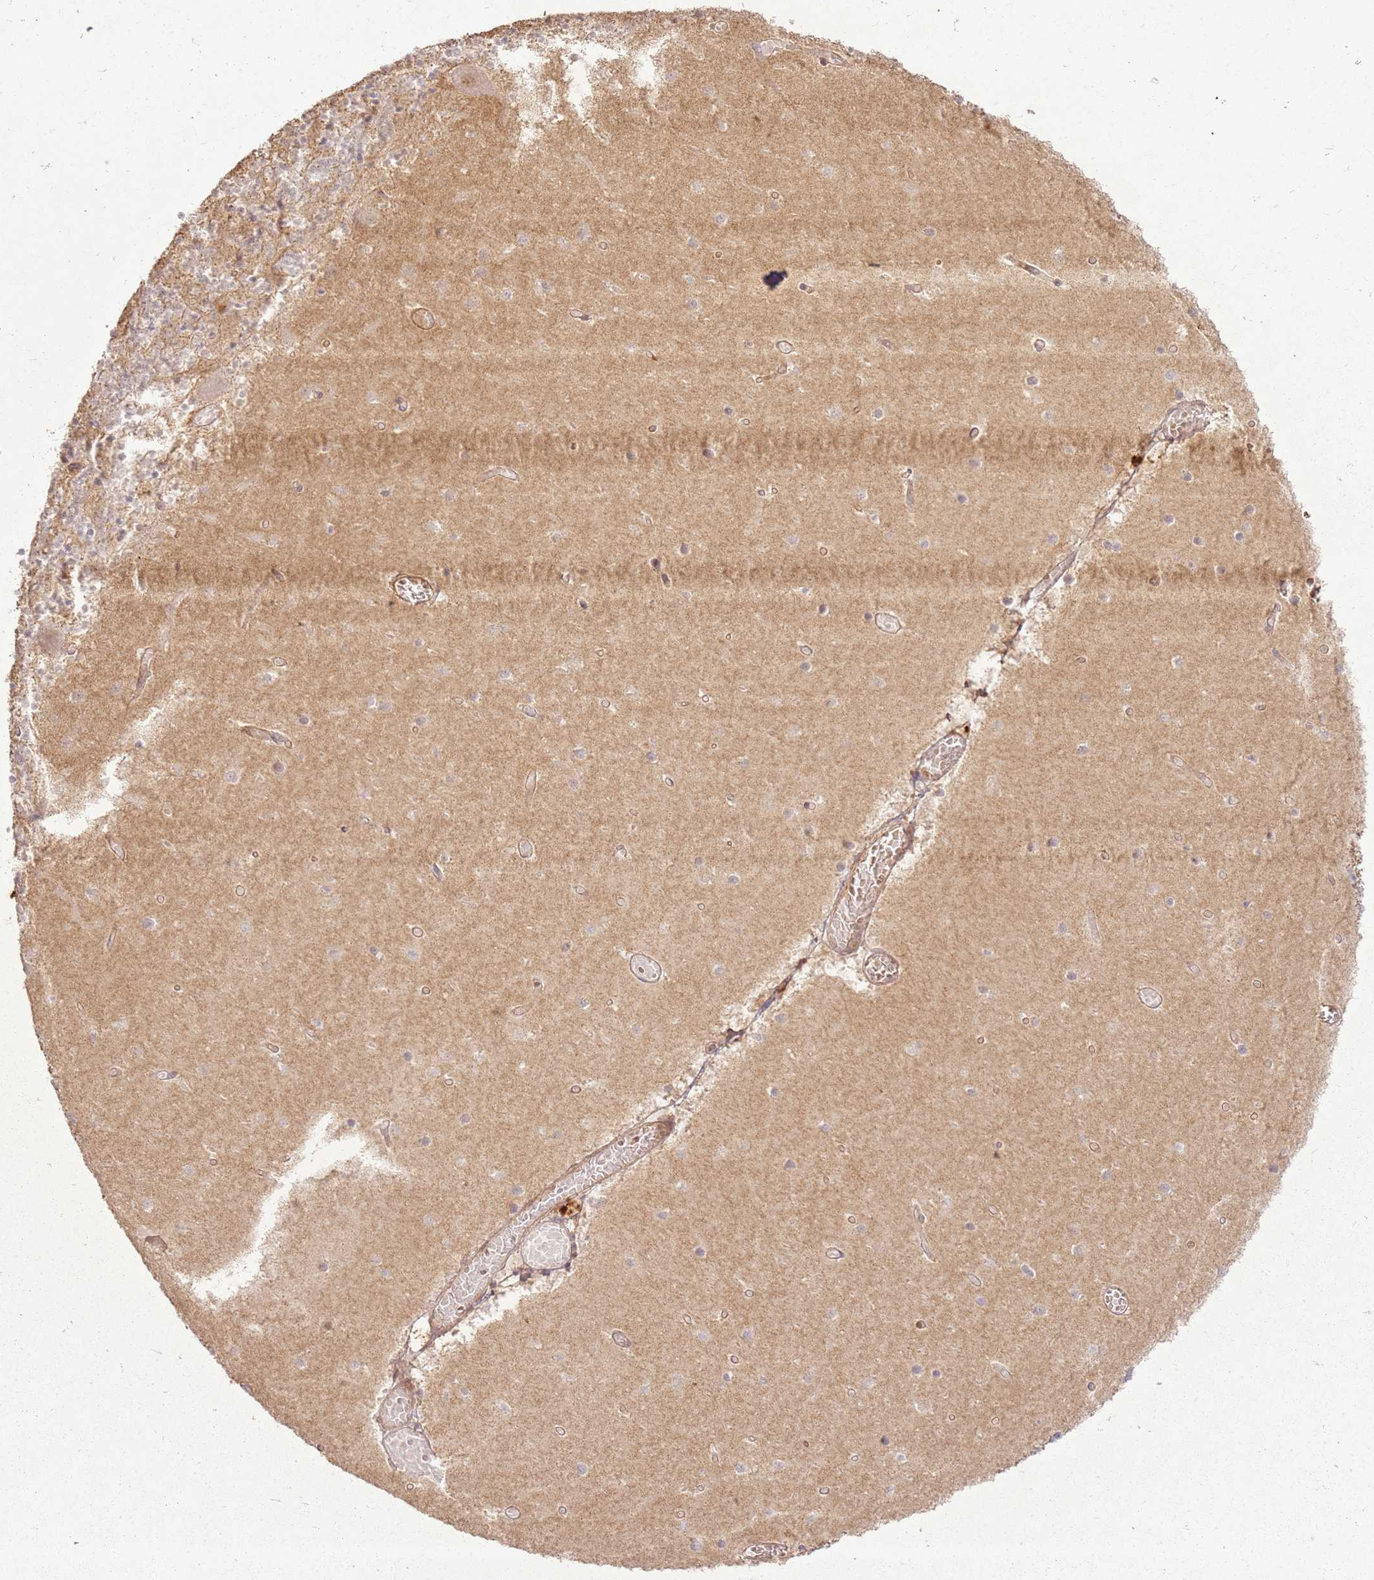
{"staining": {"intensity": "moderate", "quantity": "<25%", "location": "cytoplasmic/membranous"}, "tissue": "cerebellum", "cell_type": "Cells in granular layer", "image_type": "normal", "snomed": [{"axis": "morphology", "description": "Normal tissue, NOS"}, {"axis": "topography", "description": "Cerebellum"}], "caption": "Cerebellum stained with immunohistochemistry displays moderate cytoplasmic/membranous positivity in about <25% of cells in granular layer.", "gene": "ZNF776", "patient": {"sex": "female", "age": 28}}